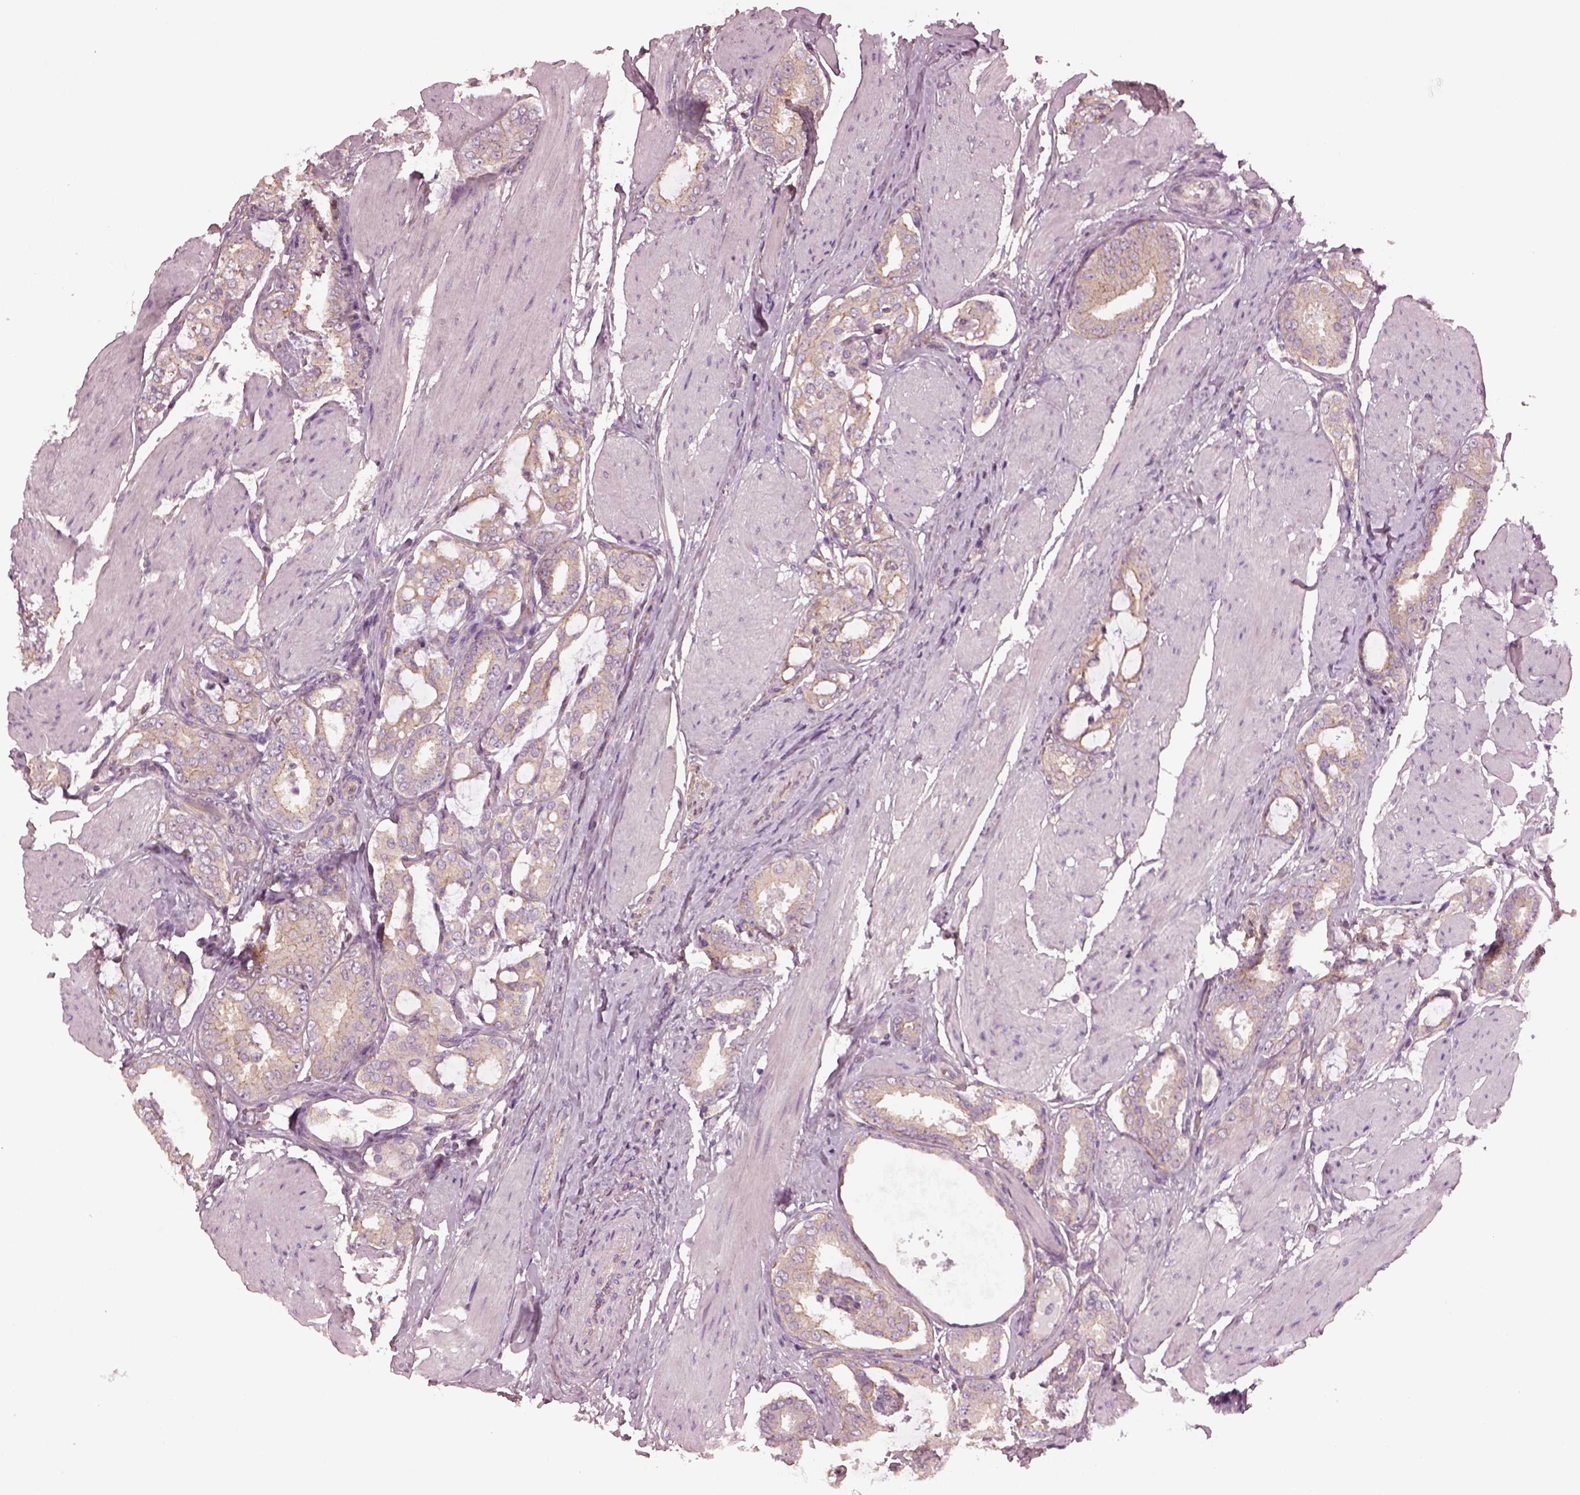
{"staining": {"intensity": "weak", "quantity": ">75%", "location": "cytoplasmic/membranous"}, "tissue": "prostate cancer", "cell_type": "Tumor cells", "image_type": "cancer", "snomed": [{"axis": "morphology", "description": "Adenocarcinoma, High grade"}, {"axis": "topography", "description": "Prostate"}], "caption": "About >75% of tumor cells in prostate cancer display weak cytoplasmic/membranous protein expression as visualized by brown immunohistochemical staining.", "gene": "ODAD1", "patient": {"sex": "male", "age": 63}}